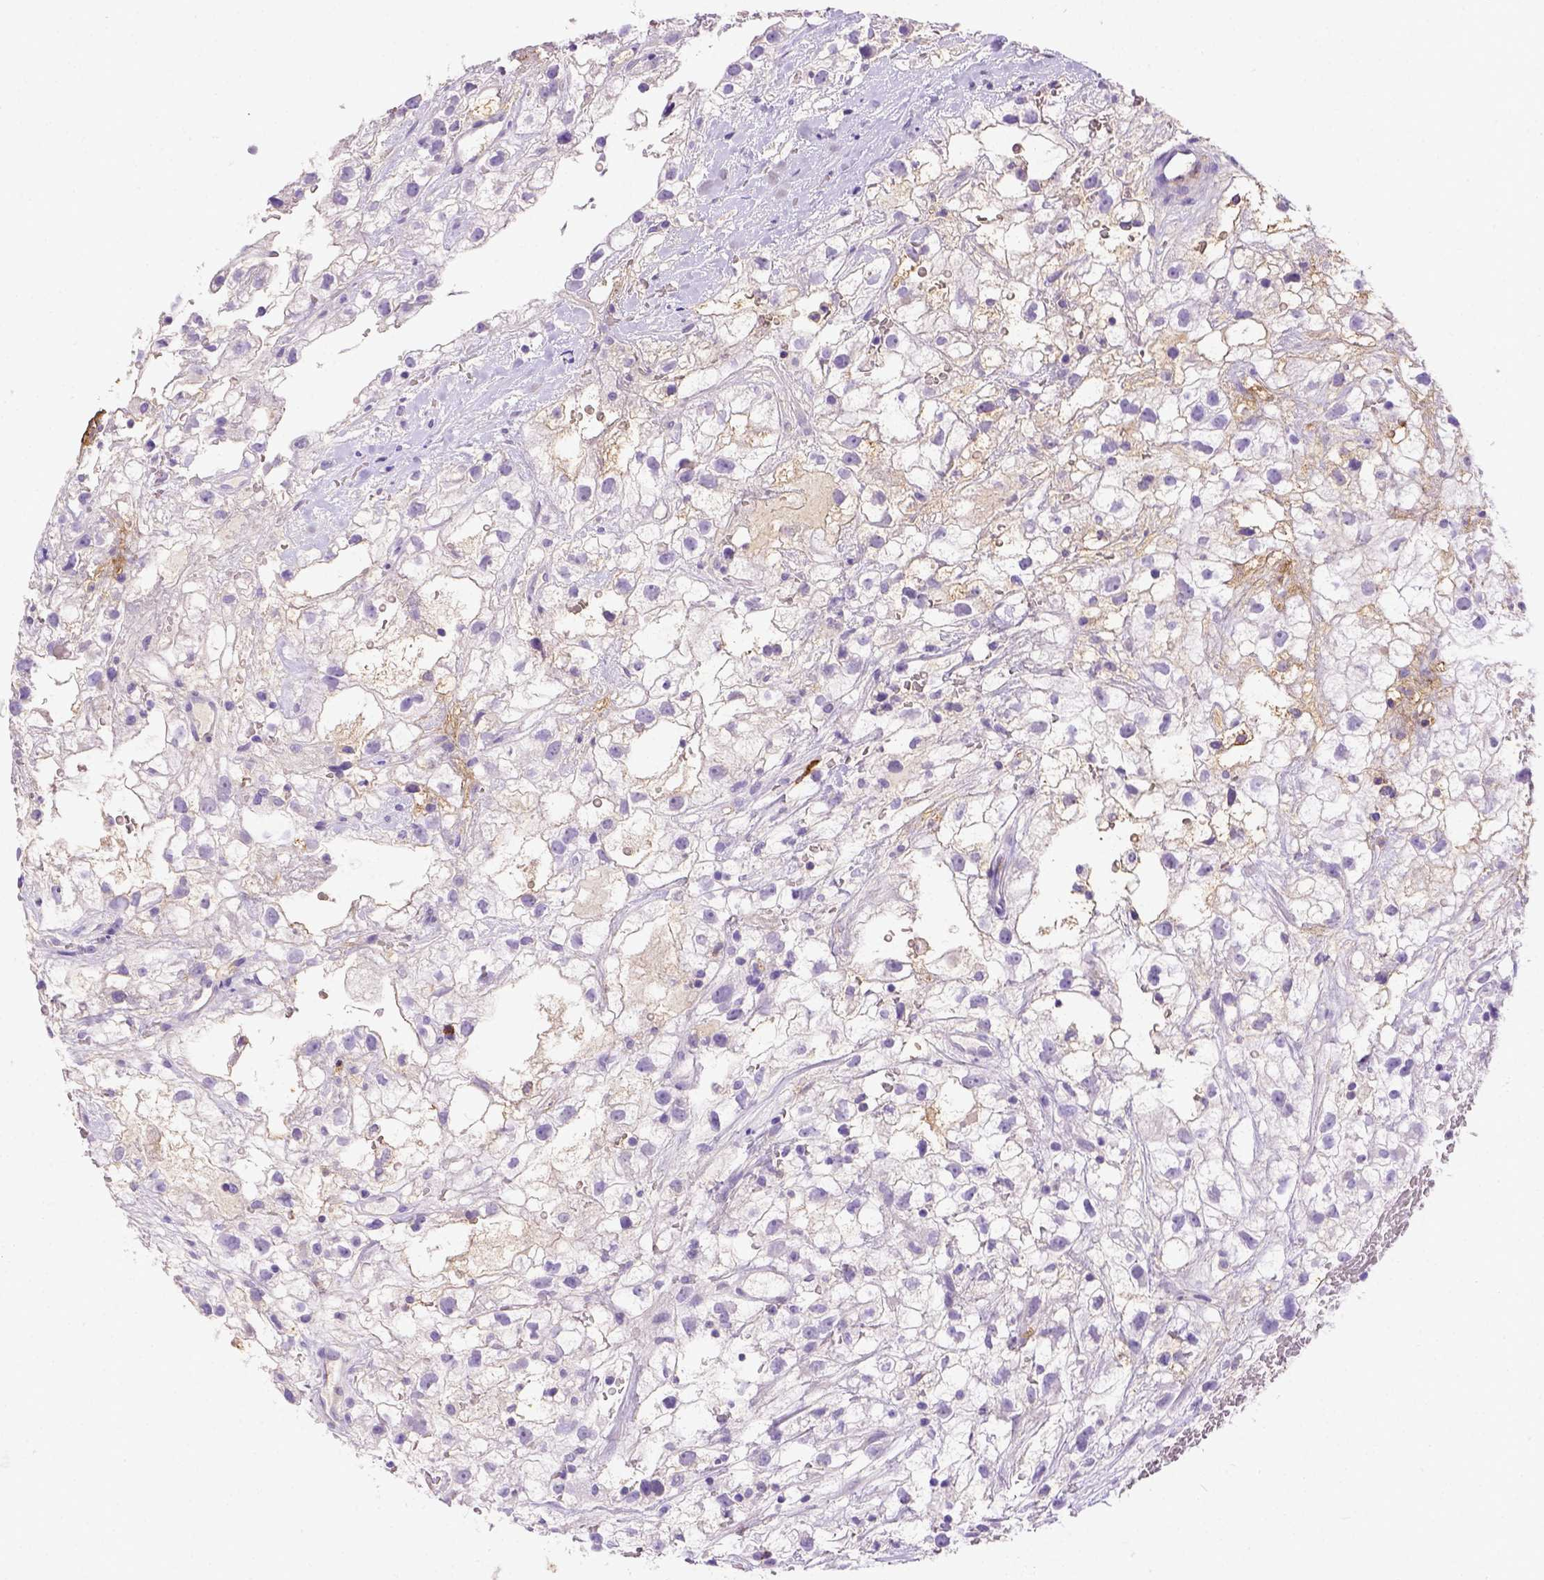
{"staining": {"intensity": "negative", "quantity": "none", "location": "none"}, "tissue": "renal cancer", "cell_type": "Tumor cells", "image_type": "cancer", "snomed": [{"axis": "morphology", "description": "Adenocarcinoma, NOS"}, {"axis": "topography", "description": "Kidney"}], "caption": "Tumor cells show no significant expression in adenocarcinoma (renal).", "gene": "B3GAT1", "patient": {"sex": "male", "age": 59}}